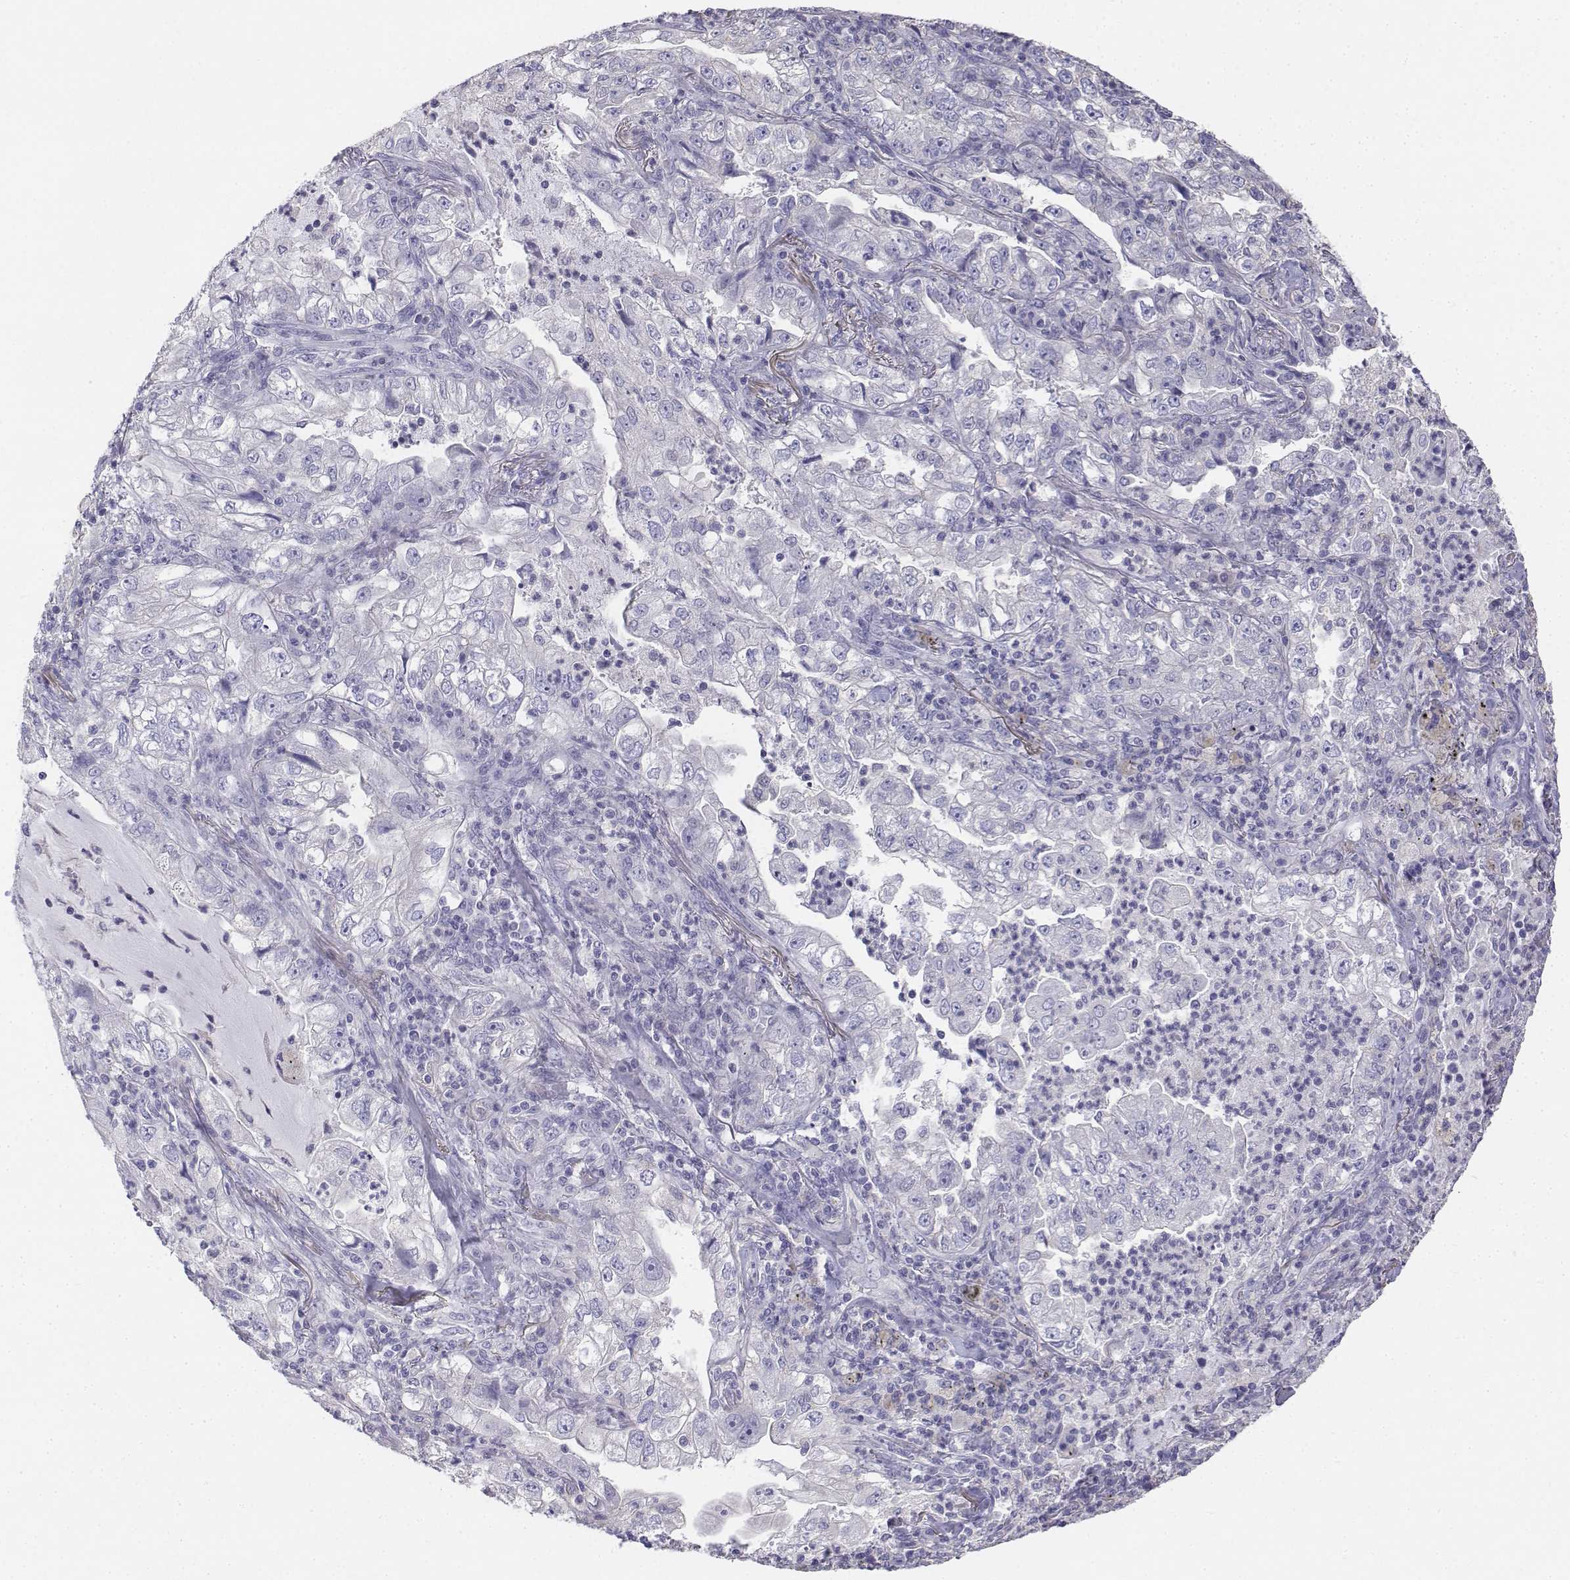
{"staining": {"intensity": "negative", "quantity": "none", "location": "none"}, "tissue": "lung cancer", "cell_type": "Tumor cells", "image_type": "cancer", "snomed": [{"axis": "morphology", "description": "Adenocarcinoma, NOS"}, {"axis": "topography", "description": "Lung"}], "caption": "Immunohistochemical staining of lung adenocarcinoma demonstrates no significant positivity in tumor cells.", "gene": "LGSN", "patient": {"sex": "female", "age": 73}}